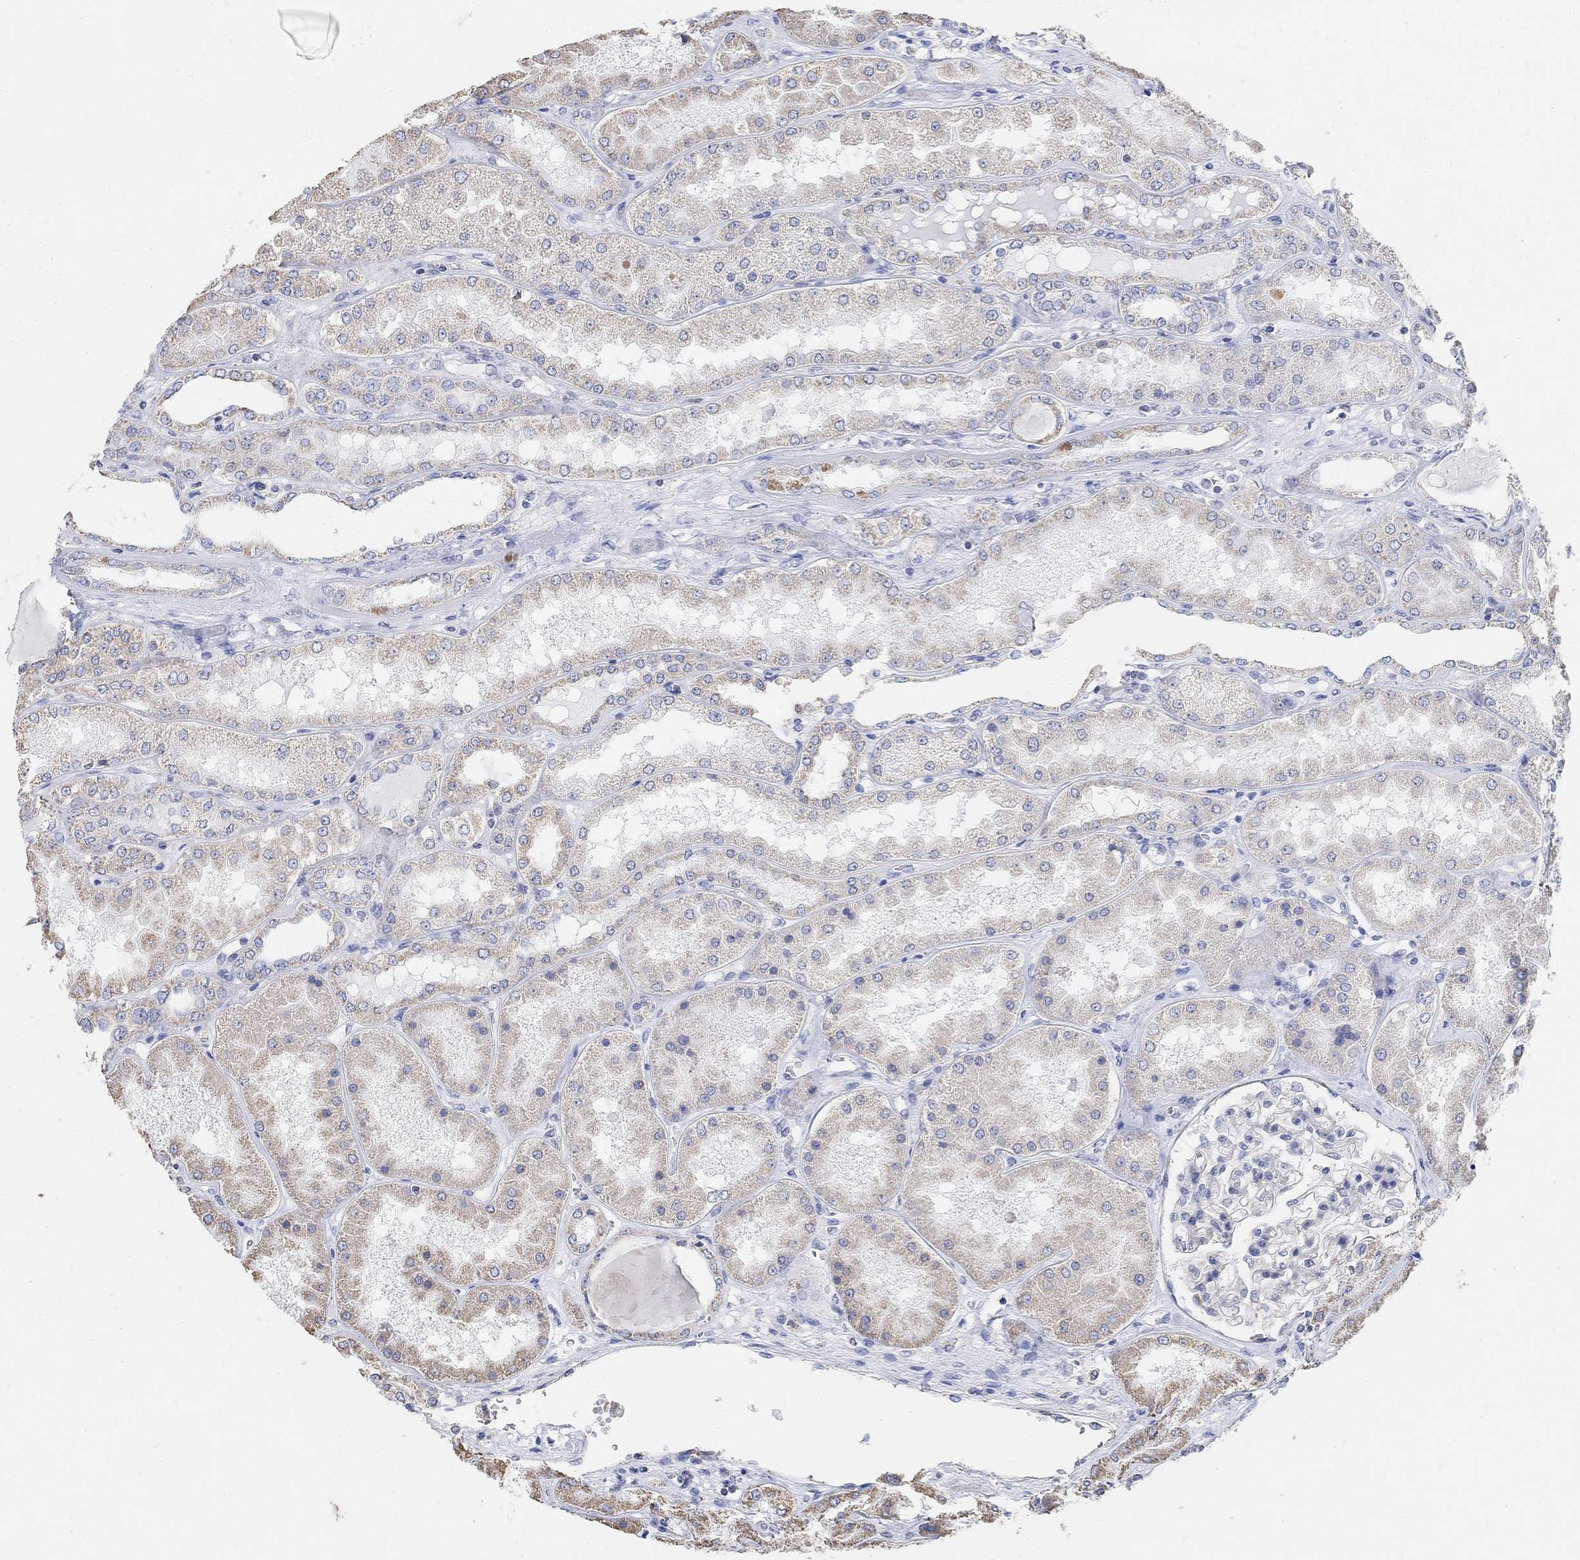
{"staining": {"intensity": "negative", "quantity": "none", "location": "none"}, "tissue": "kidney", "cell_type": "Cells in glomeruli", "image_type": "normal", "snomed": [{"axis": "morphology", "description": "Normal tissue, NOS"}, {"axis": "topography", "description": "Kidney"}], "caption": "The histopathology image reveals no significant positivity in cells in glomeruli of kidney. (IHC, brightfield microscopy, high magnification).", "gene": "SYT12", "patient": {"sex": "female", "age": 56}}